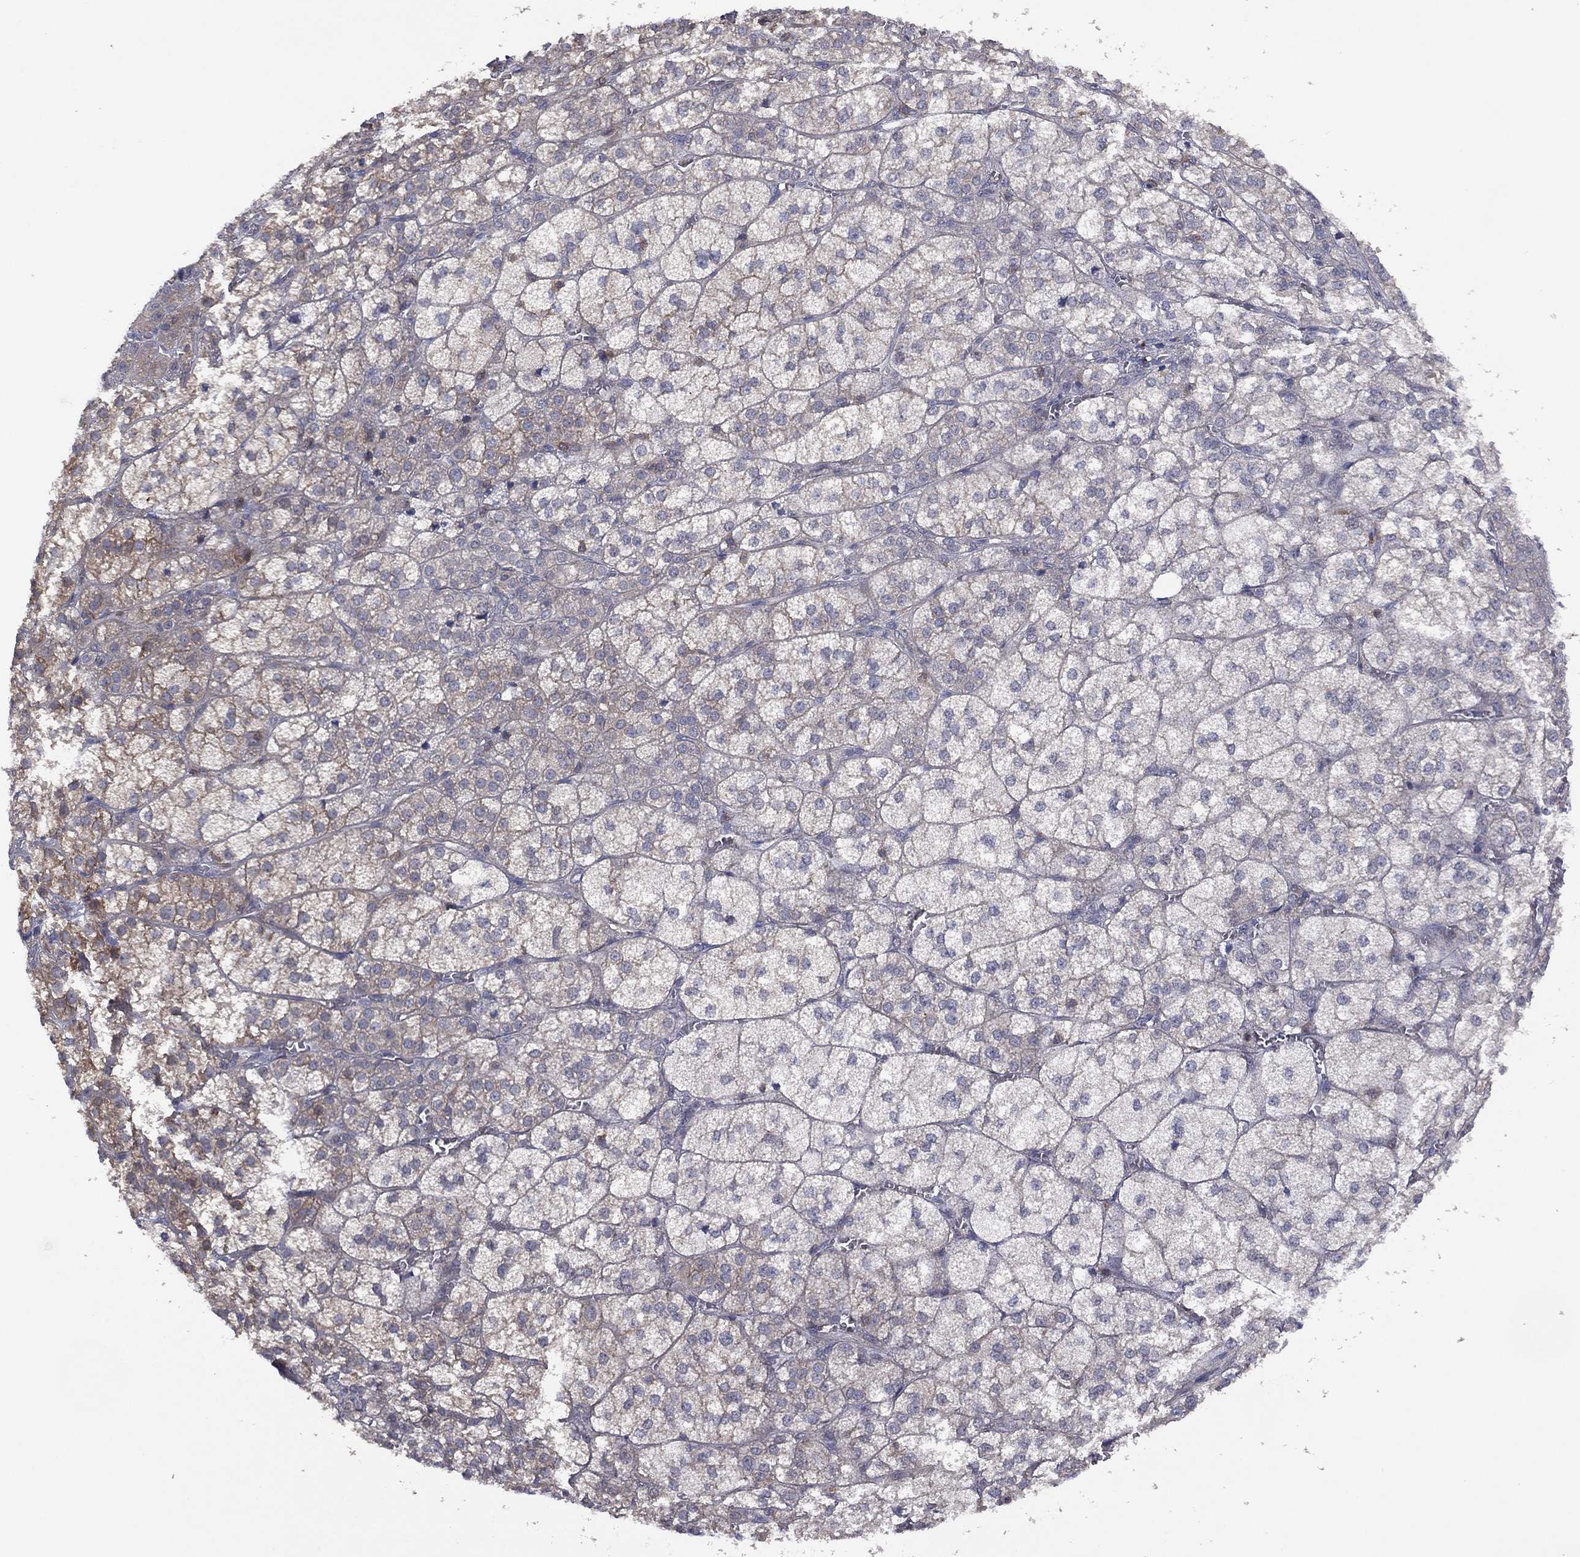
{"staining": {"intensity": "moderate", "quantity": "<25%", "location": "cytoplasmic/membranous"}, "tissue": "adrenal gland", "cell_type": "Glandular cells", "image_type": "normal", "snomed": [{"axis": "morphology", "description": "Normal tissue, NOS"}, {"axis": "topography", "description": "Adrenal gland"}], "caption": "Human adrenal gland stained for a protein (brown) reveals moderate cytoplasmic/membranous positive positivity in about <25% of glandular cells.", "gene": "DOCK8", "patient": {"sex": "female", "age": 60}}